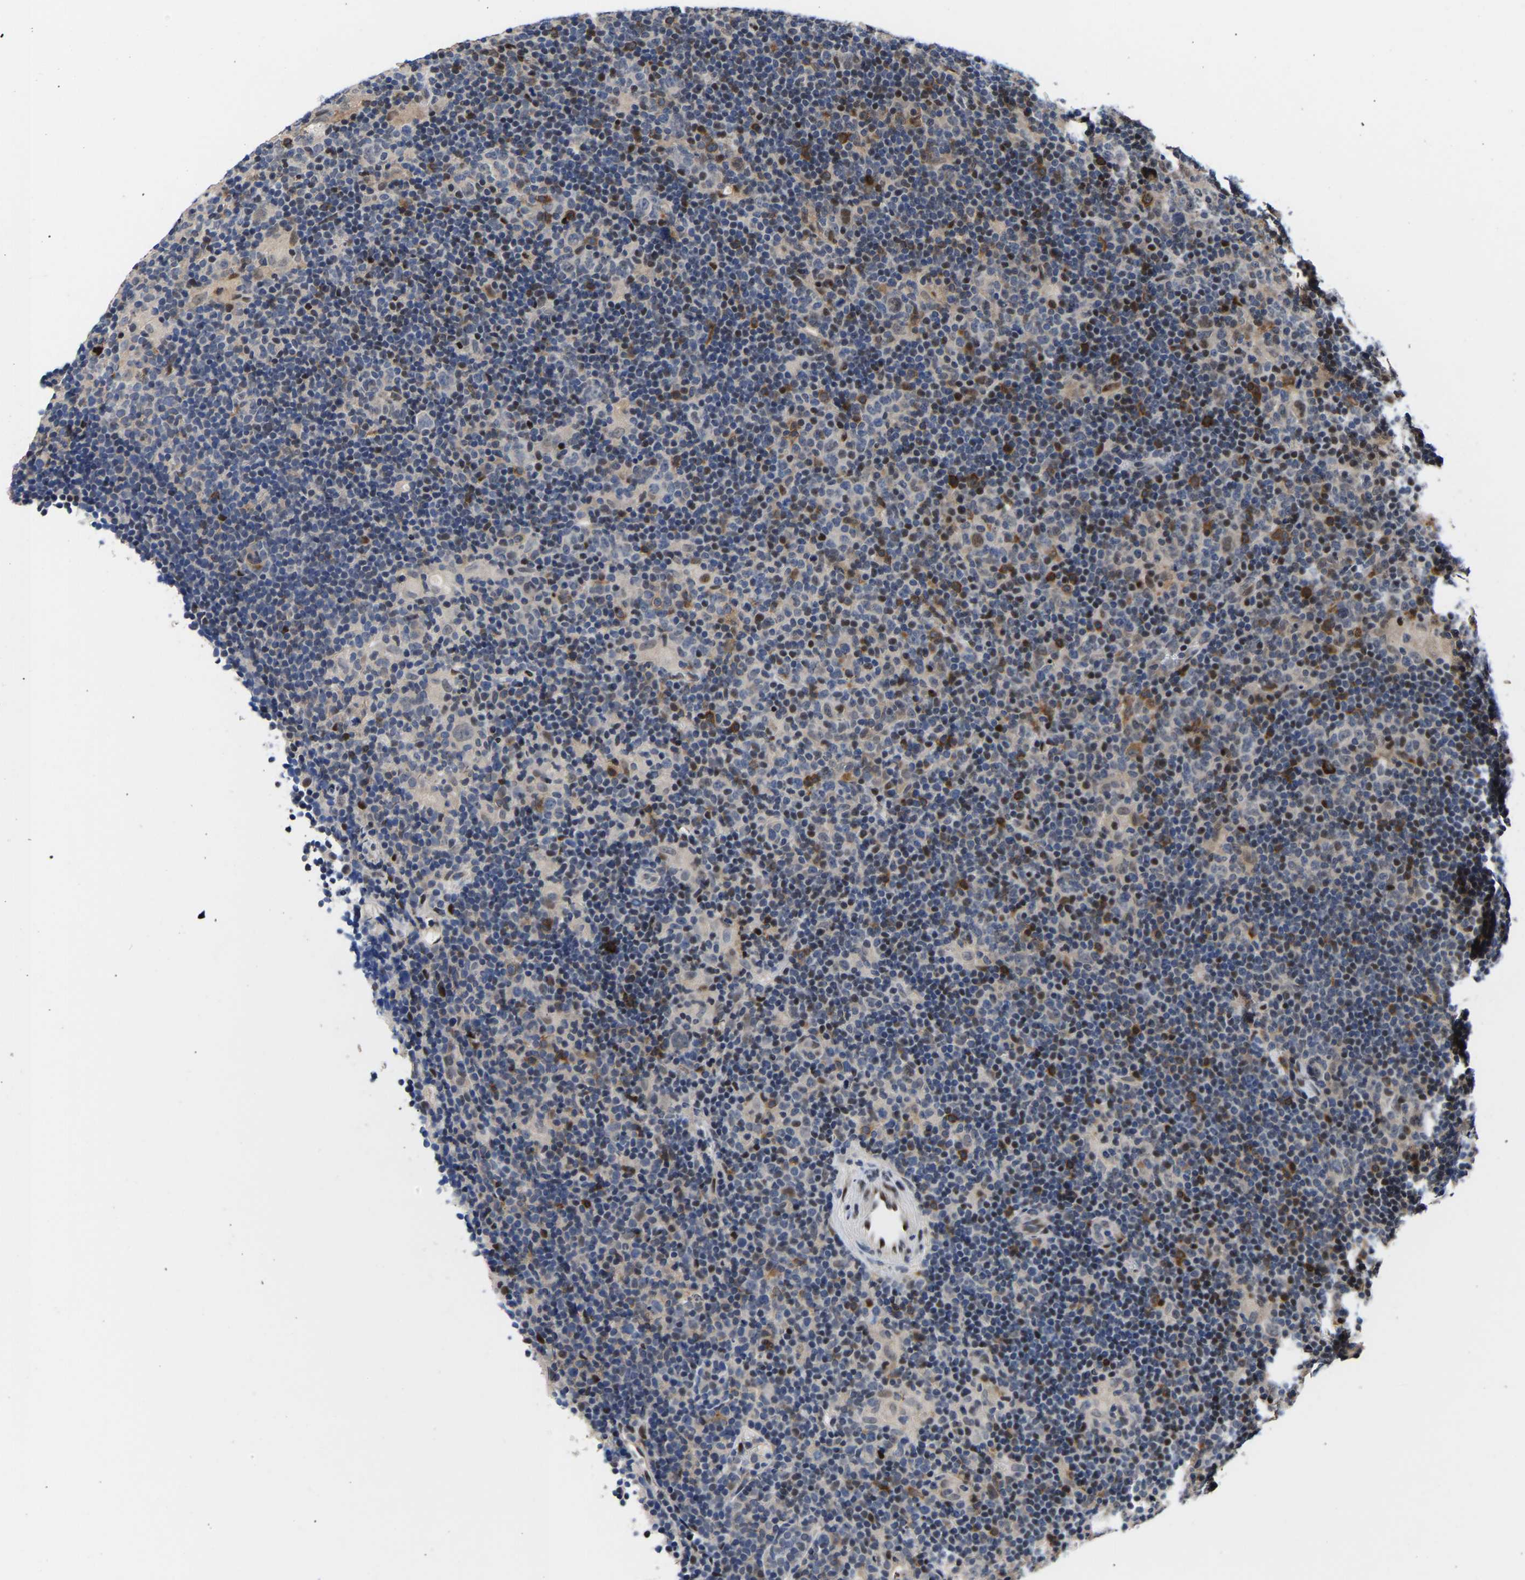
{"staining": {"intensity": "moderate", "quantity": "<25%", "location": "nuclear"}, "tissue": "lymphoma", "cell_type": "Tumor cells", "image_type": "cancer", "snomed": [{"axis": "morphology", "description": "Hodgkin's disease, NOS"}, {"axis": "topography", "description": "Lymph node"}], "caption": "Immunohistochemical staining of human Hodgkin's disease reveals low levels of moderate nuclear protein positivity in approximately <25% of tumor cells. (DAB (3,3'-diaminobenzidine) IHC, brown staining for protein, blue staining for nuclei).", "gene": "PTRHD1", "patient": {"sex": "female", "age": 57}}